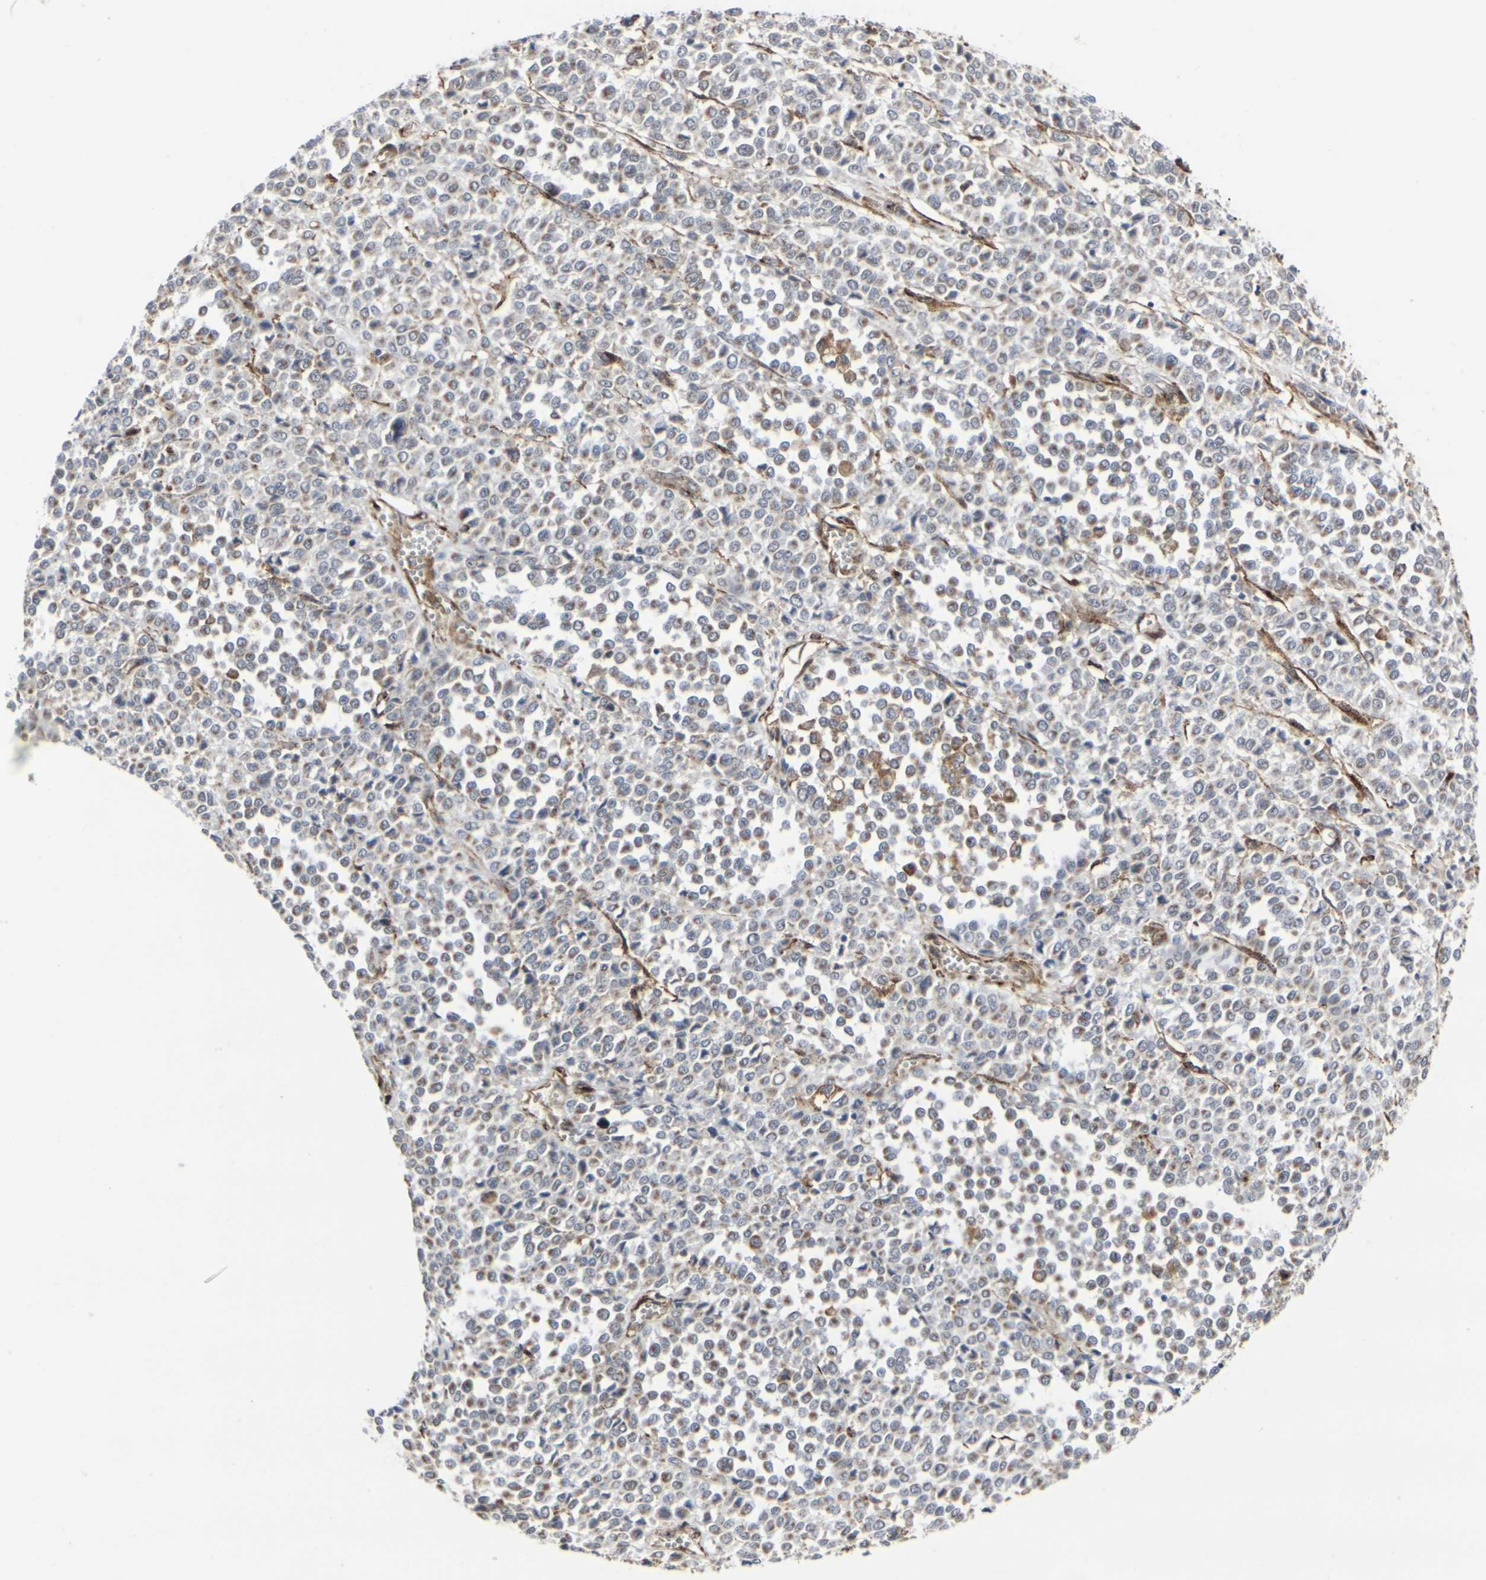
{"staining": {"intensity": "weak", "quantity": "25%-75%", "location": "cytoplasmic/membranous"}, "tissue": "melanoma", "cell_type": "Tumor cells", "image_type": "cancer", "snomed": [{"axis": "morphology", "description": "Malignant melanoma, Metastatic site"}, {"axis": "topography", "description": "Pancreas"}], "caption": "Tumor cells demonstrate weak cytoplasmic/membranous staining in about 25%-75% of cells in malignant melanoma (metastatic site).", "gene": "MYOF", "patient": {"sex": "female", "age": 30}}